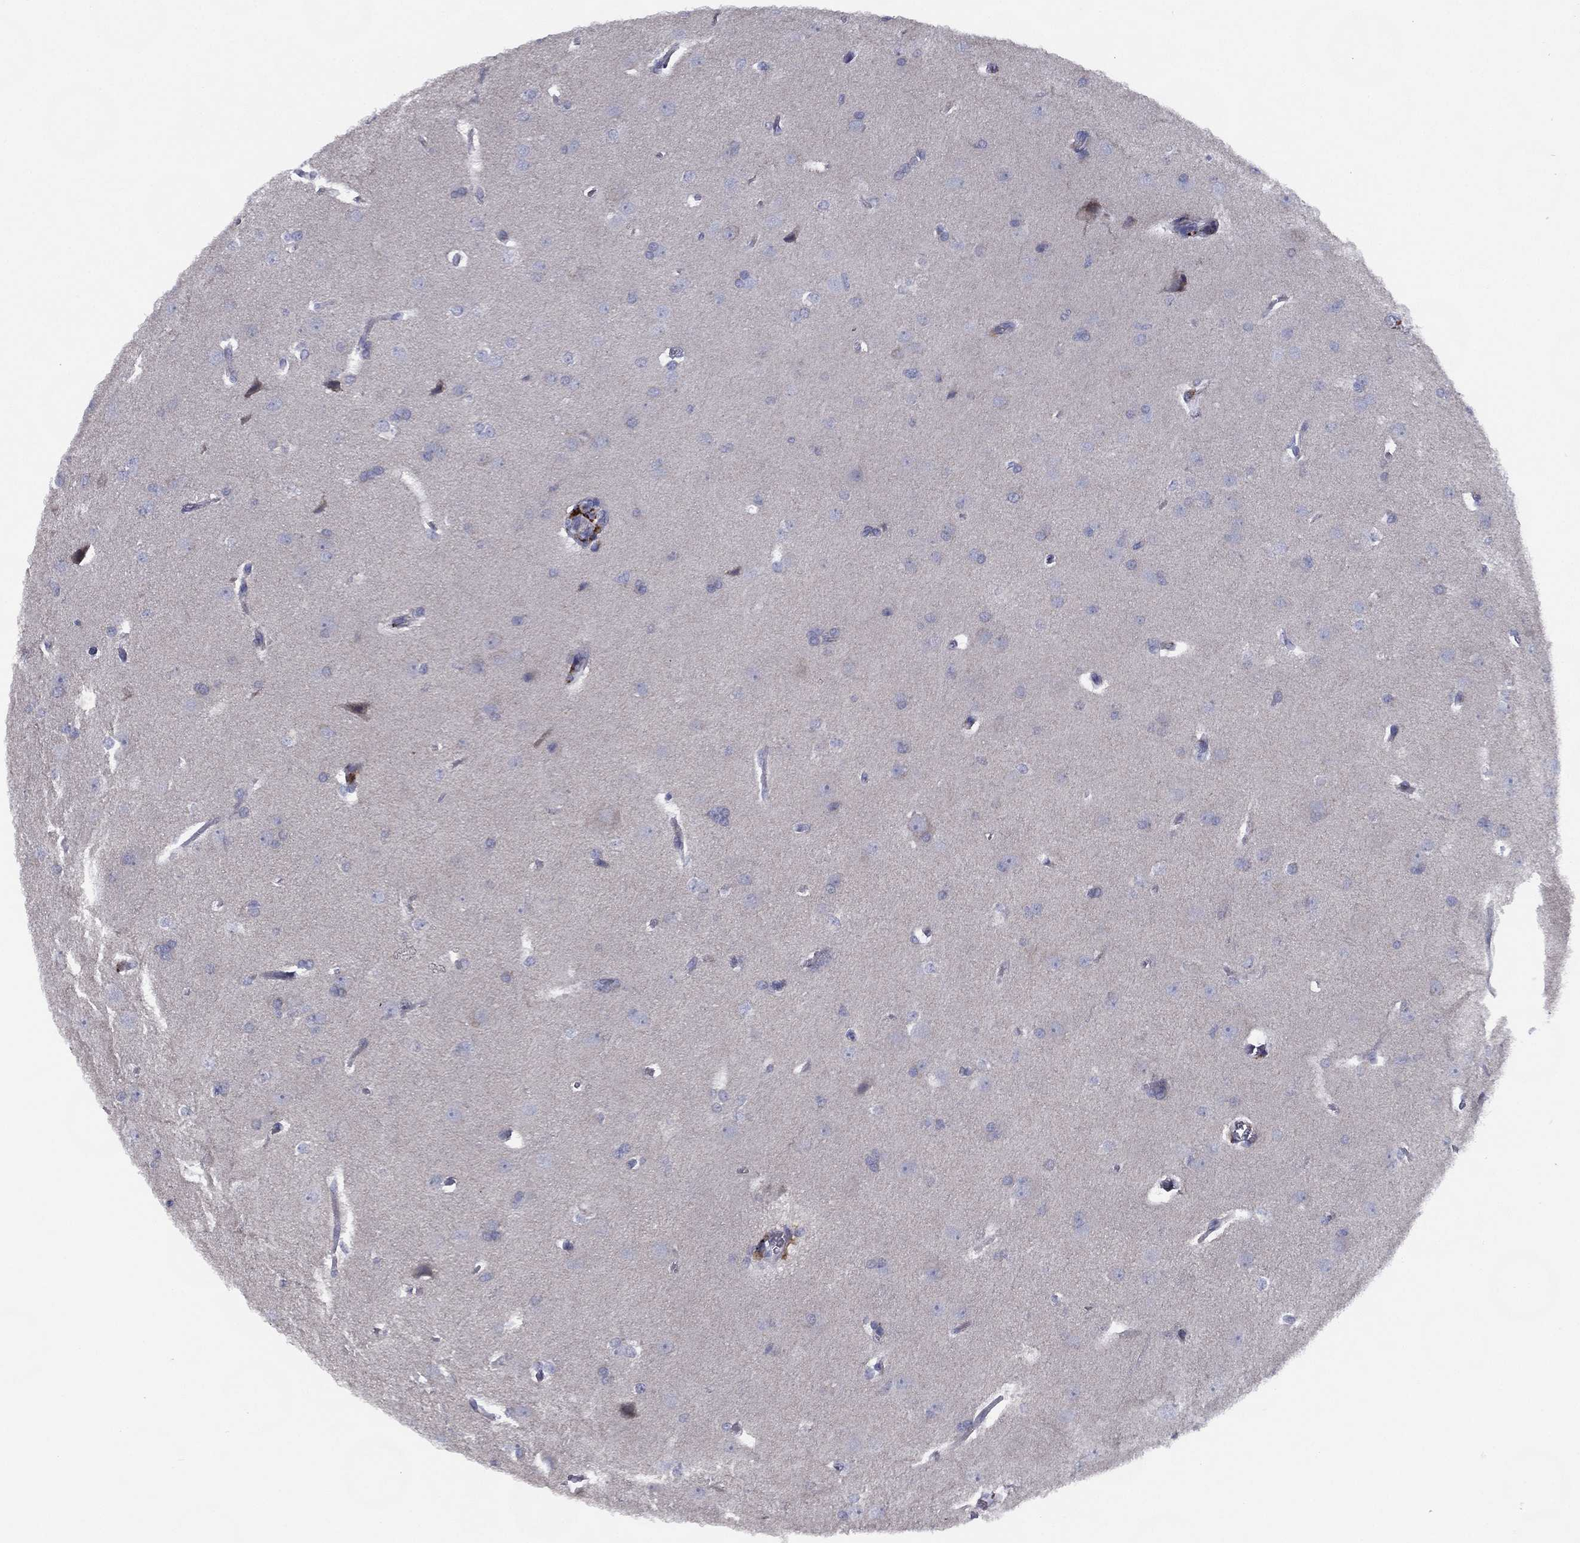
{"staining": {"intensity": "negative", "quantity": "none", "location": "none"}, "tissue": "glioma", "cell_type": "Tumor cells", "image_type": "cancer", "snomed": [{"axis": "morphology", "description": "Glioma, malignant, Low grade"}, {"axis": "topography", "description": "Brain"}], "caption": "Immunohistochemical staining of human glioma shows no significant positivity in tumor cells.", "gene": "ZNF223", "patient": {"sex": "female", "age": 32}}